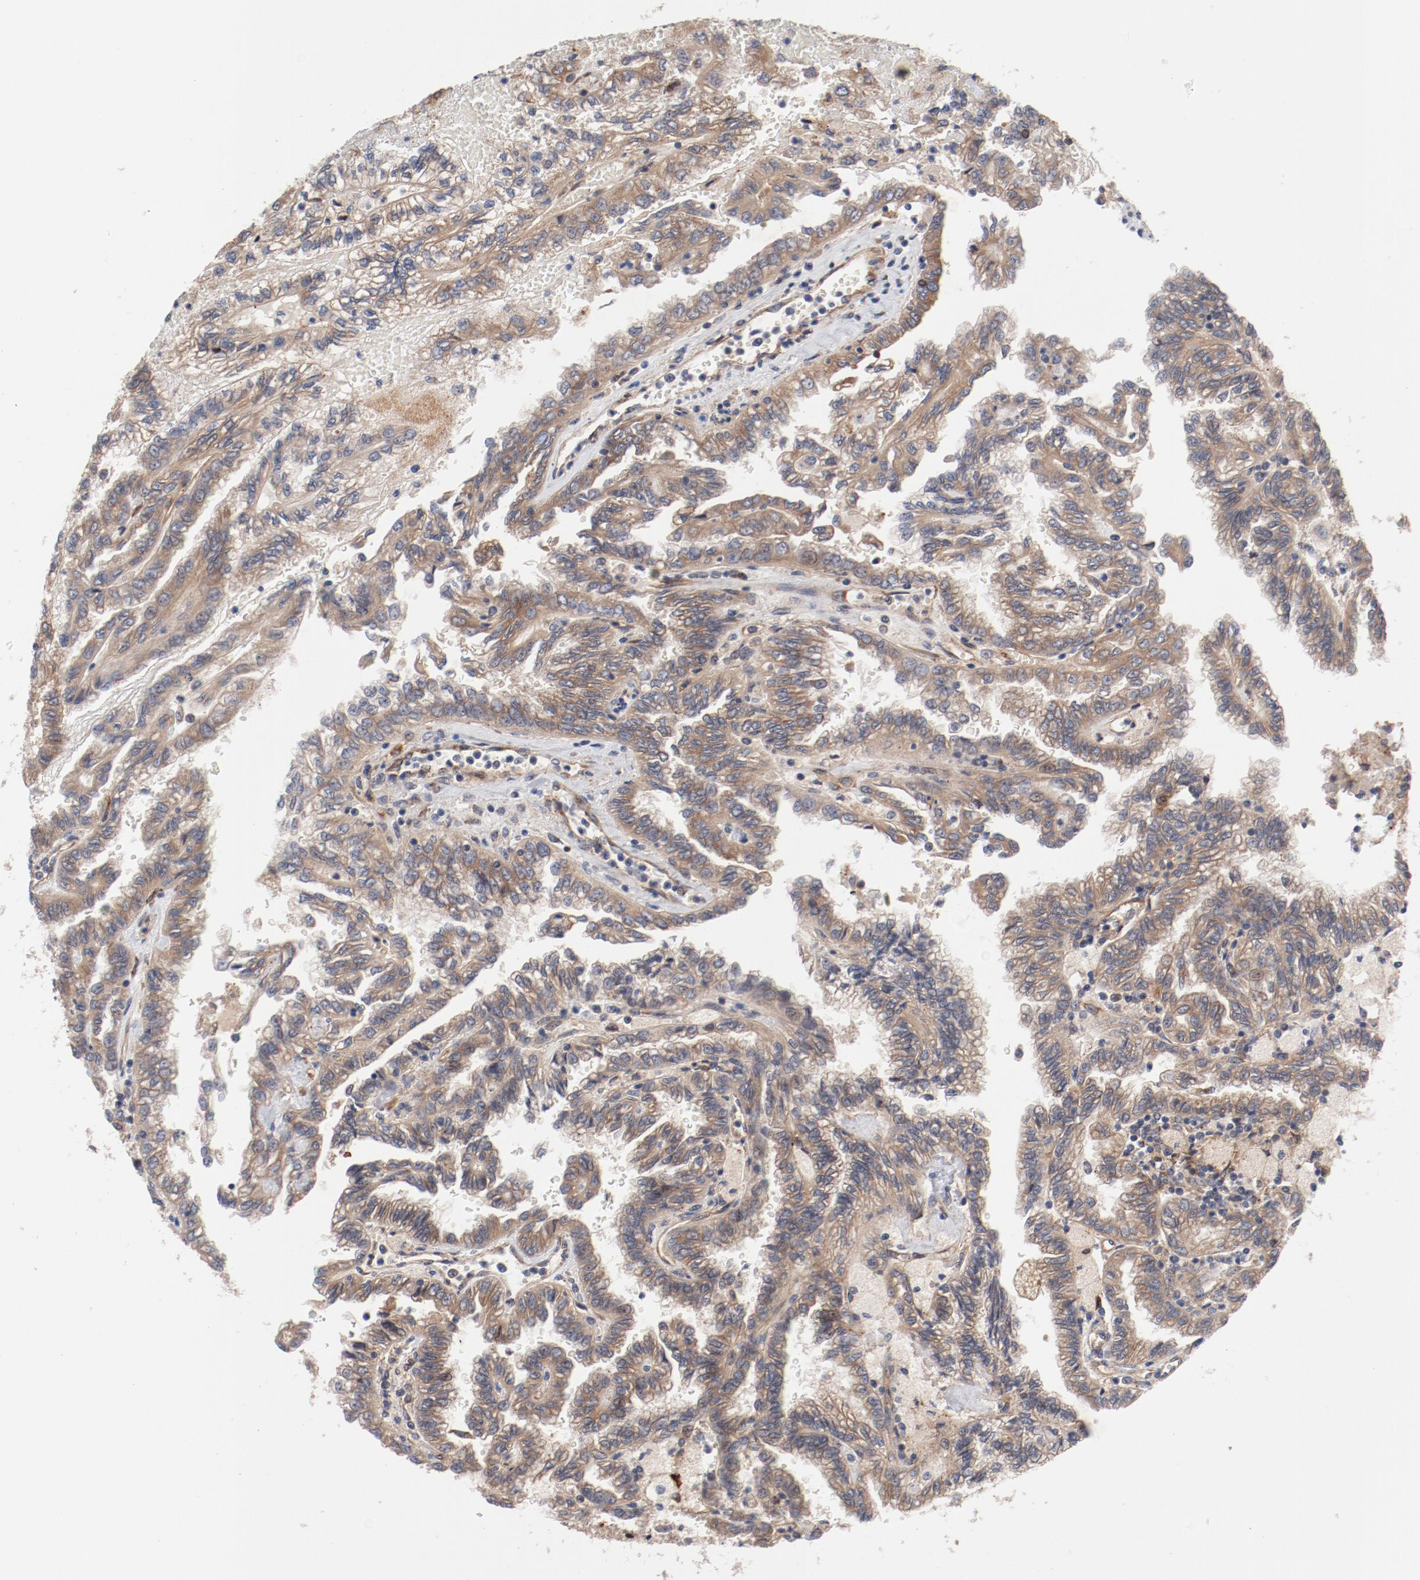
{"staining": {"intensity": "moderate", "quantity": ">75%", "location": "cytoplasmic/membranous"}, "tissue": "renal cancer", "cell_type": "Tumor cells", "image_type": "cancer", "snomed": [{"axis": "morphology", "description": "Inflammation, NOS"}, {"axis": "morphology", "description": "Adenocarcinoma, NOS"}, {"axis": "topography", "description": "Kidney"}], "caption": "A histopathology image showing moderate cytoplasmic/membranous expression in about >75% of tumor cells in renal cancer, as visualized by brown immunohistochemical staining.", "gene": "PITPNM2", "patient": {"sex": "male", "age": 68}}